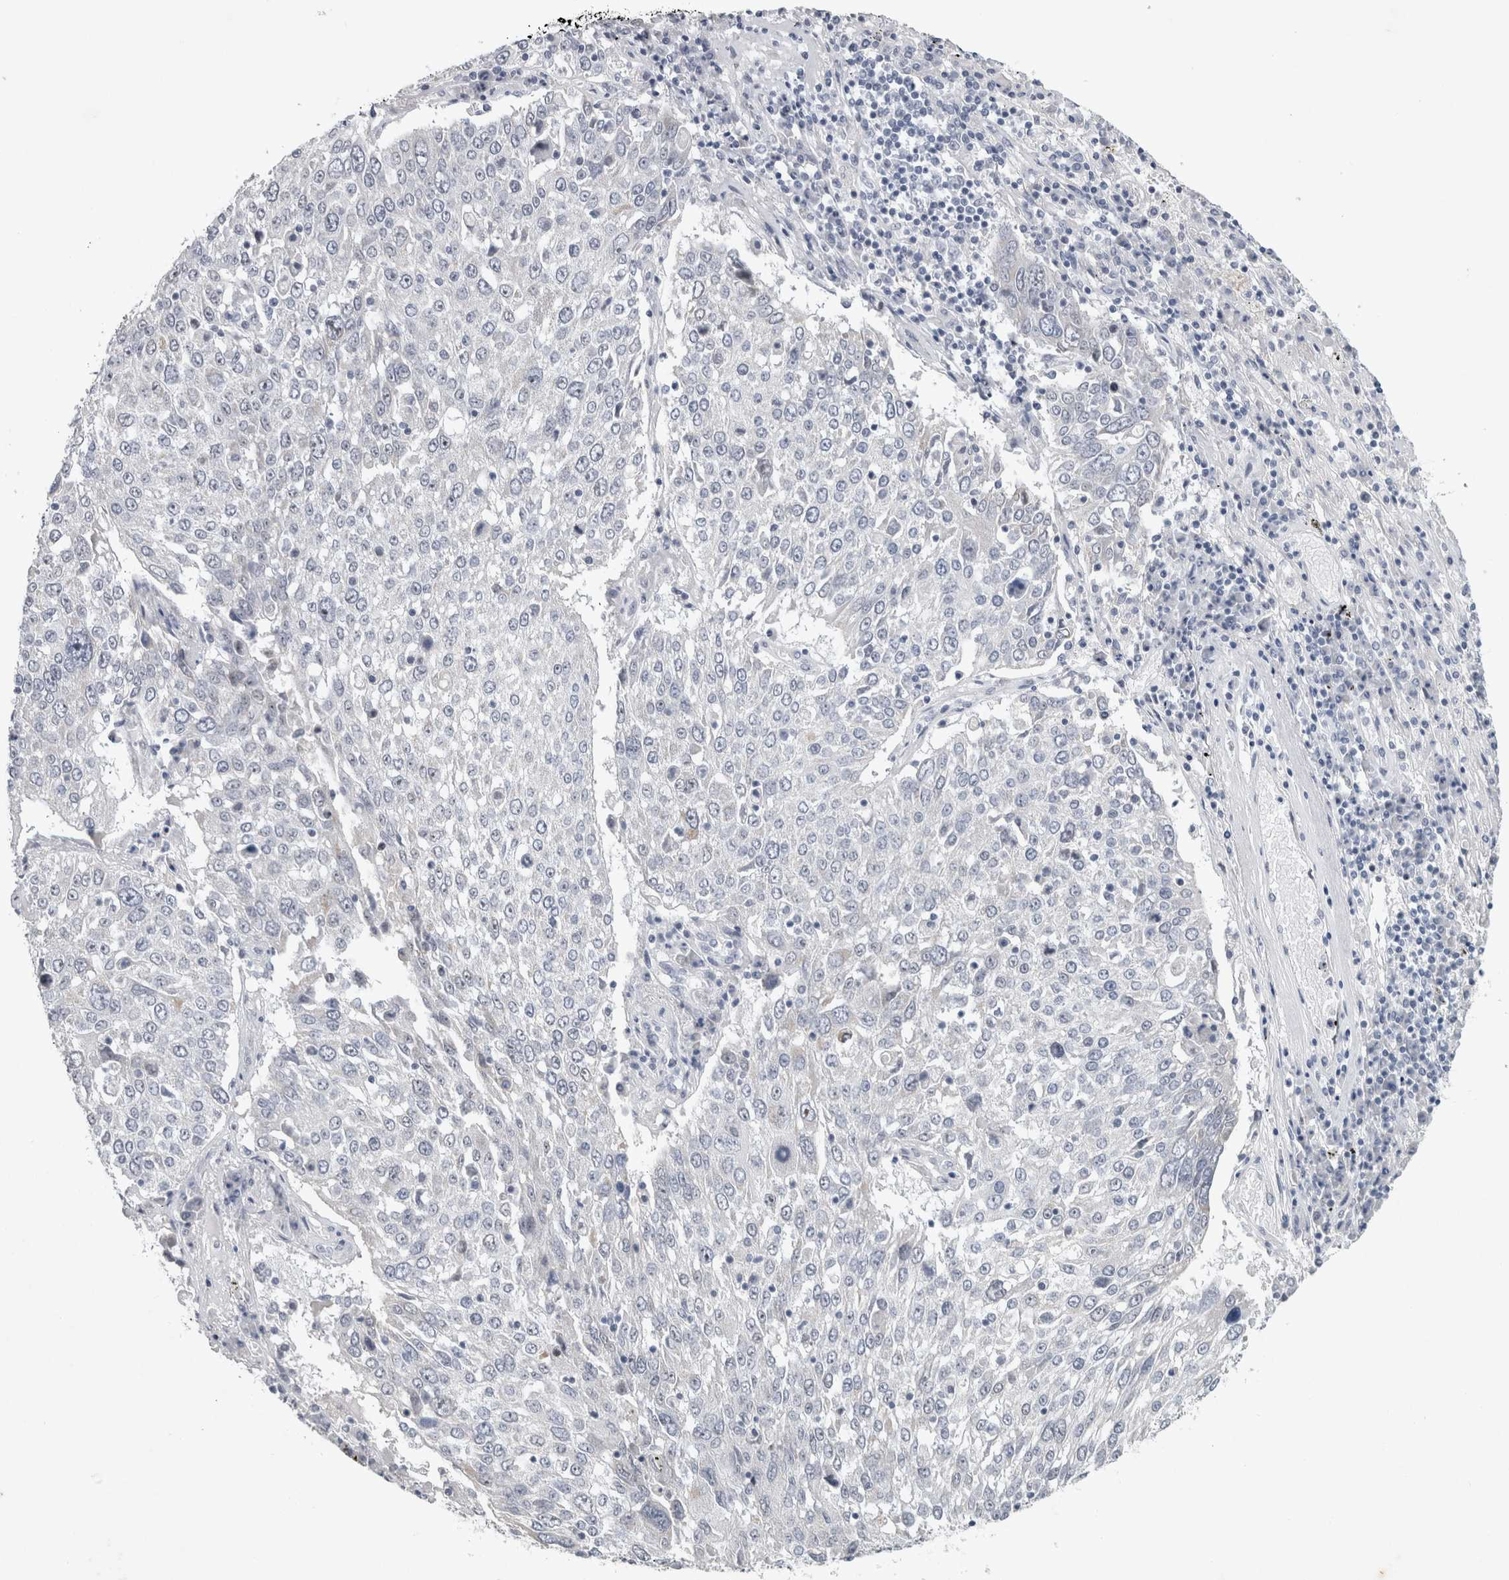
{"staining": {"intensity": "negative", "quantity": "none", "location": "none"}, "tissue": "lung cancer", "cell_type": "Tumor cells", "image_type": "cancer", "snomed": [{"axis": "morphology", "description": "Squamous cell carcinoma, NOS"}, {"axis": "topography", "description": "Lung"}], "caption": "A high-resolution photomicrograph shows immunohistochemistry (IHC) staining of lung squamous cell carcinoma, which exhibits no significant expression in tumor cells.", "gene": "FXYD7", "patient": {"sex": "male", "age": 65}}